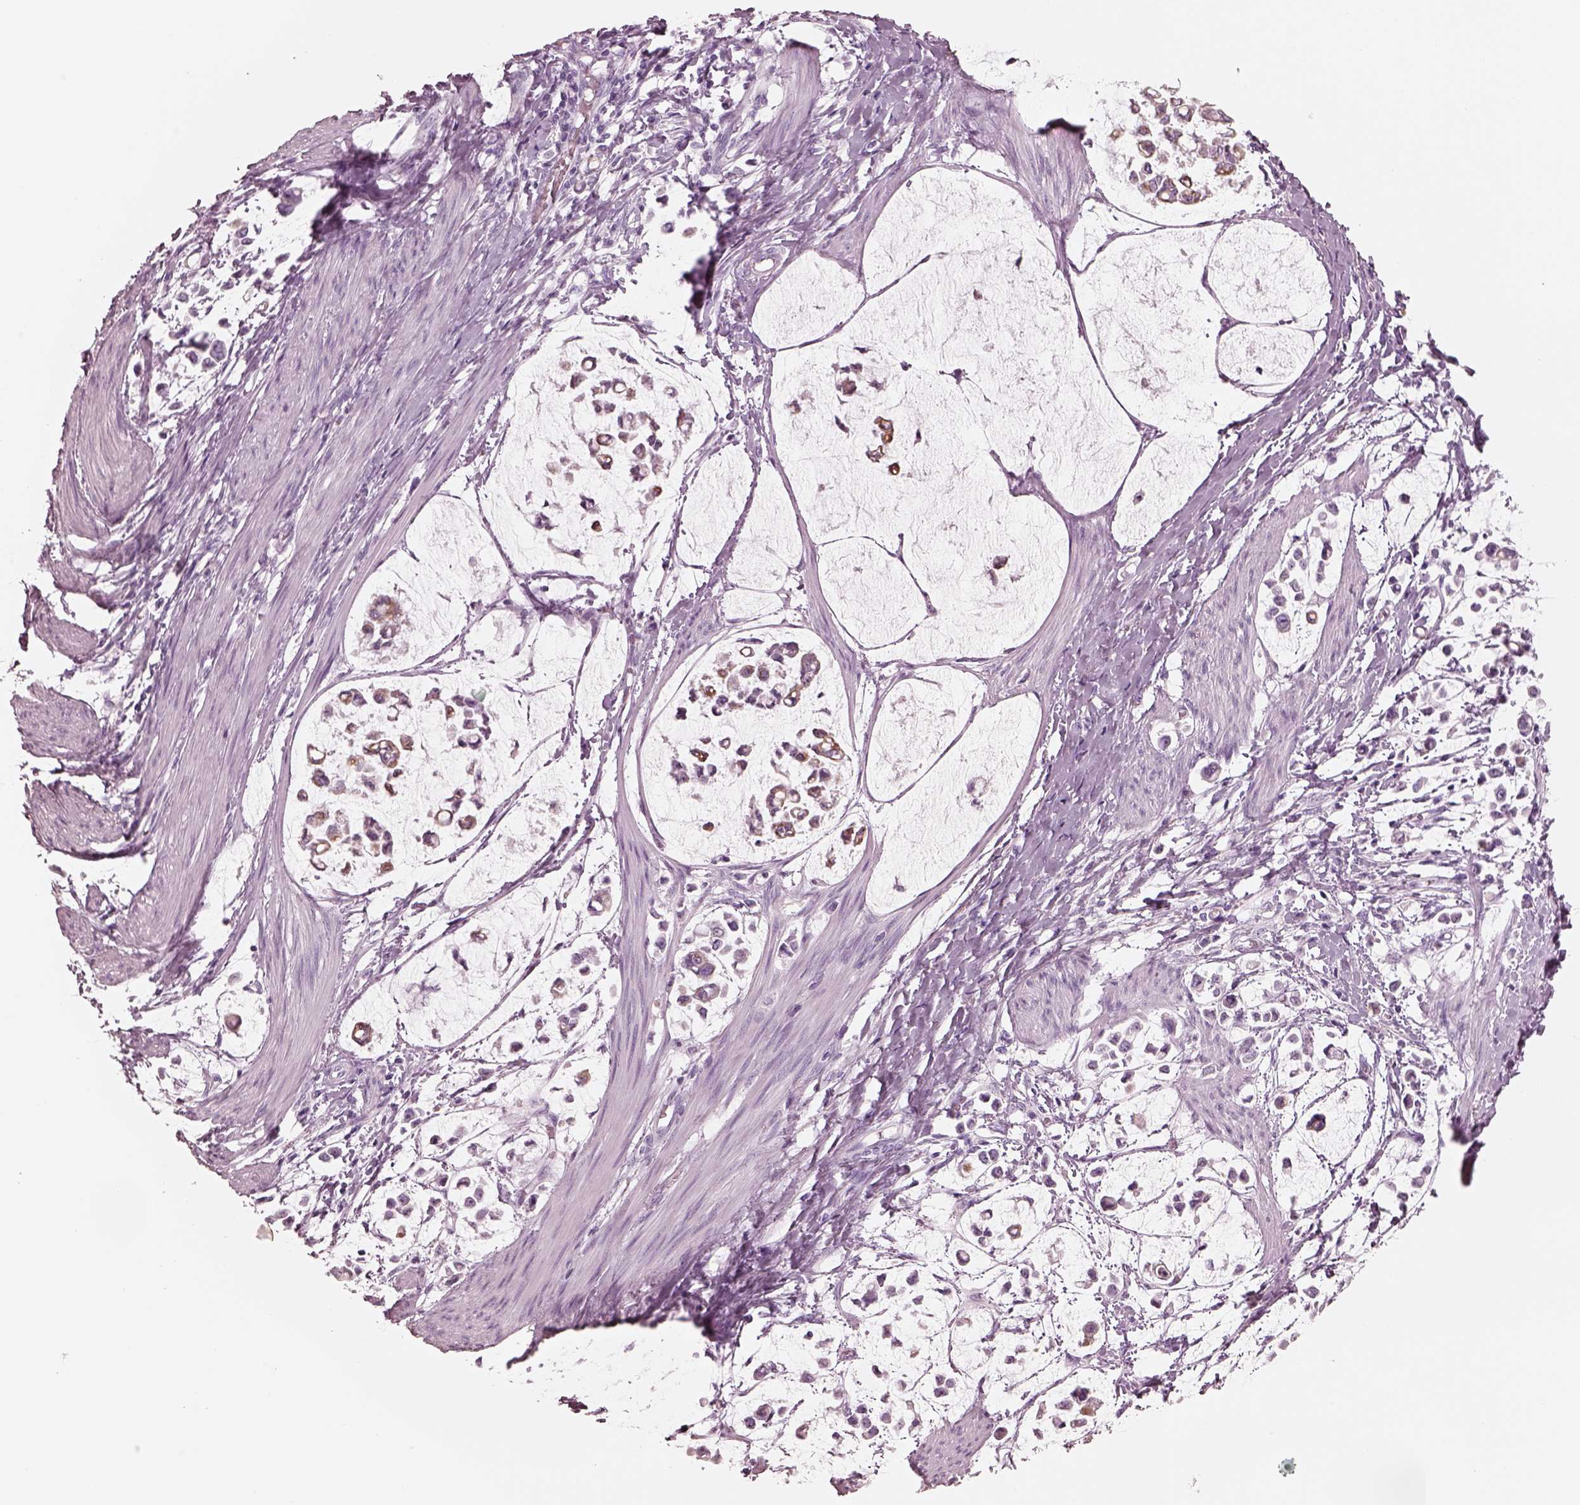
{"staining": {"intensity": "moderate", "quantity": "<25%", "location": "cytoplasmic/membranous"}, "tissue": "stomach cancer", "cell_type": "Tumor cells", "image_type": "cancer", "snomed": [{"axis": "morphology", "description": "Adenocarcinoma, NOS"}, {"axis": "topography", "description": "Stomach"}], "caption": "Immunohistochemistry image of human stomach cancer stained for a protein (brown), which exhibits low levels of moderate cytoplasmic/membranous positivity in about <25% of tumor cells.", "gene": "PON3", "patient": {"sex": "male", "age": 82}}